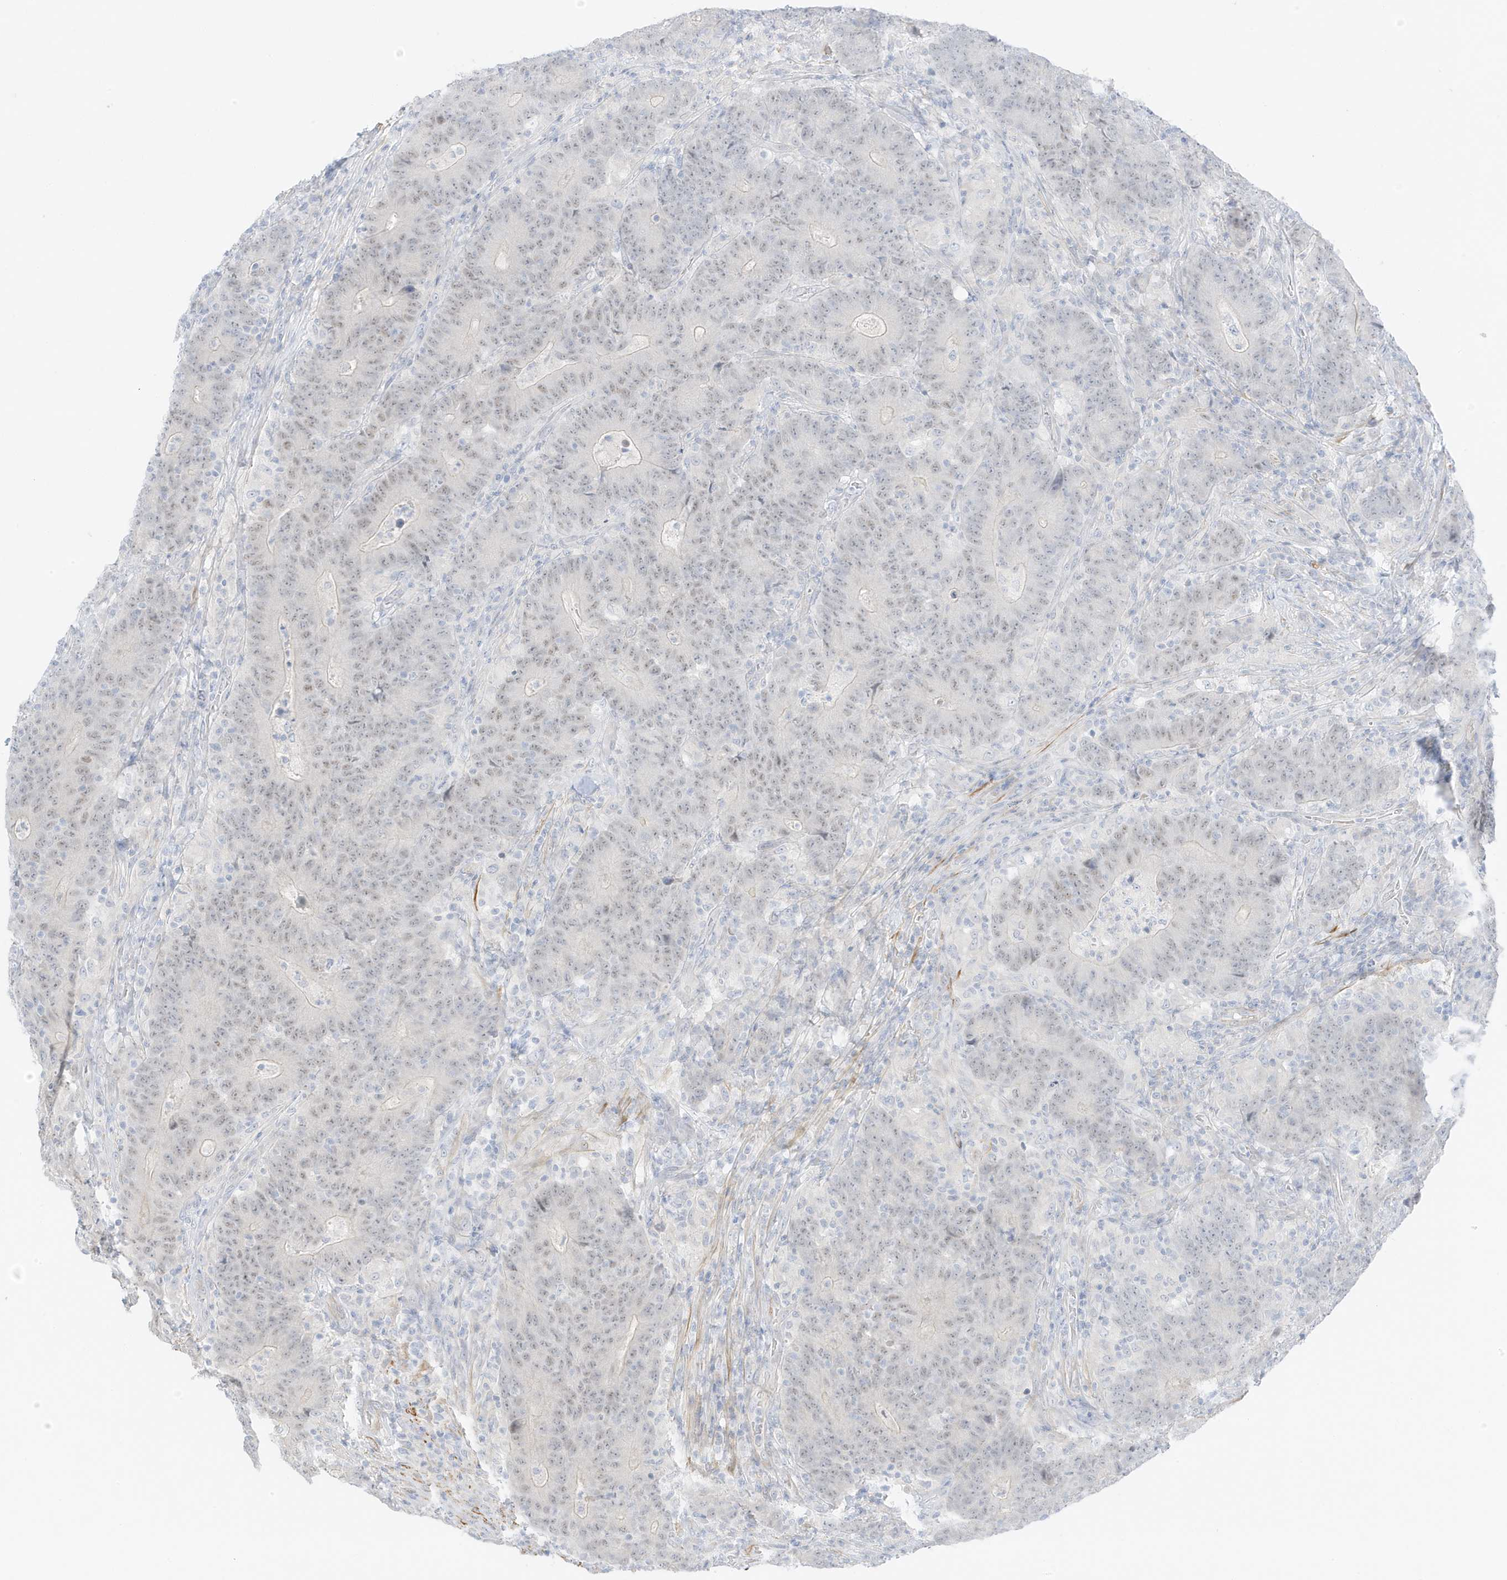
{"staining": {"intensity": "weak", "quantity": ">75%", "location": "nuclear"}, "tissue": "colorectal cancer", "cell_type": "Tumor cells", "image_type": "cancer", "snomed": [{"axis": "morphology", "description": "Normal tissue, NOS"}, {"axis": "morphology", "description": "Adenocarcinoma, NOS"}, {"axis": "topography", "description": "Colon"}], "caption": "Tumor cells exhibit low levels of weak nuclear positivity in approximately >75% of cells in human colorectal cancer.", "gene": "SLC22A13", "patient": {"sex": "female", "age": 75}}